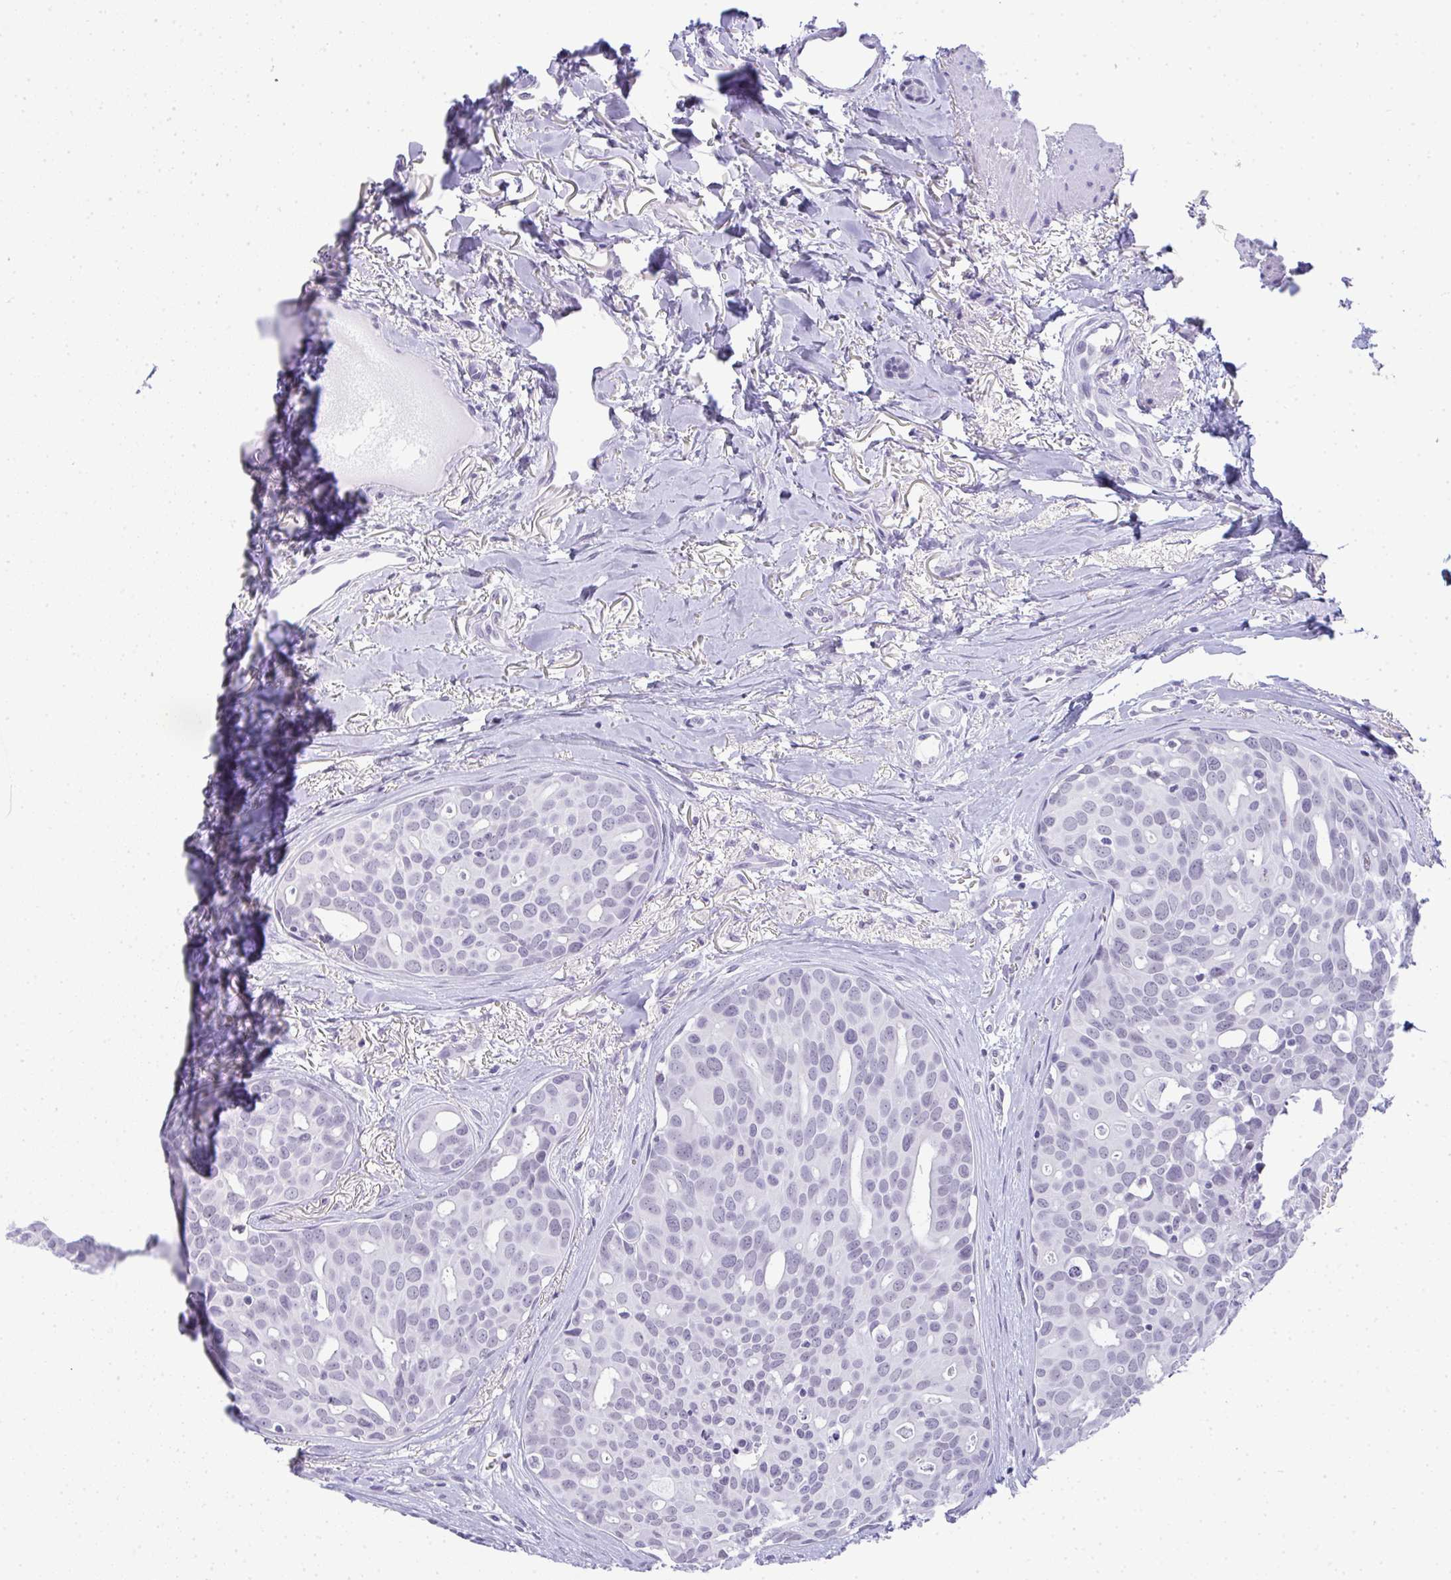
{"staining": {"intensity": "negative", "quantity": "none", "location": "none"}, "tissue": "breast cancer", "cell_type": "Tumor cells", "image_type": "cancer", "snomed": [{"axis": "morphology", "description": "Duct carcinoma"}, {"axis": "topography", "description": "Breast"}], "caption": "The micrograph shows no staining of tumor cells in breast invasive ductal carcinoma. (DAB (3,3'-diaminobenzidine) IHC visualized using brightfield microscopy, high magnification).", "gene": "PLA2G1B", "patient": {"sex": "female", "age": 54}}